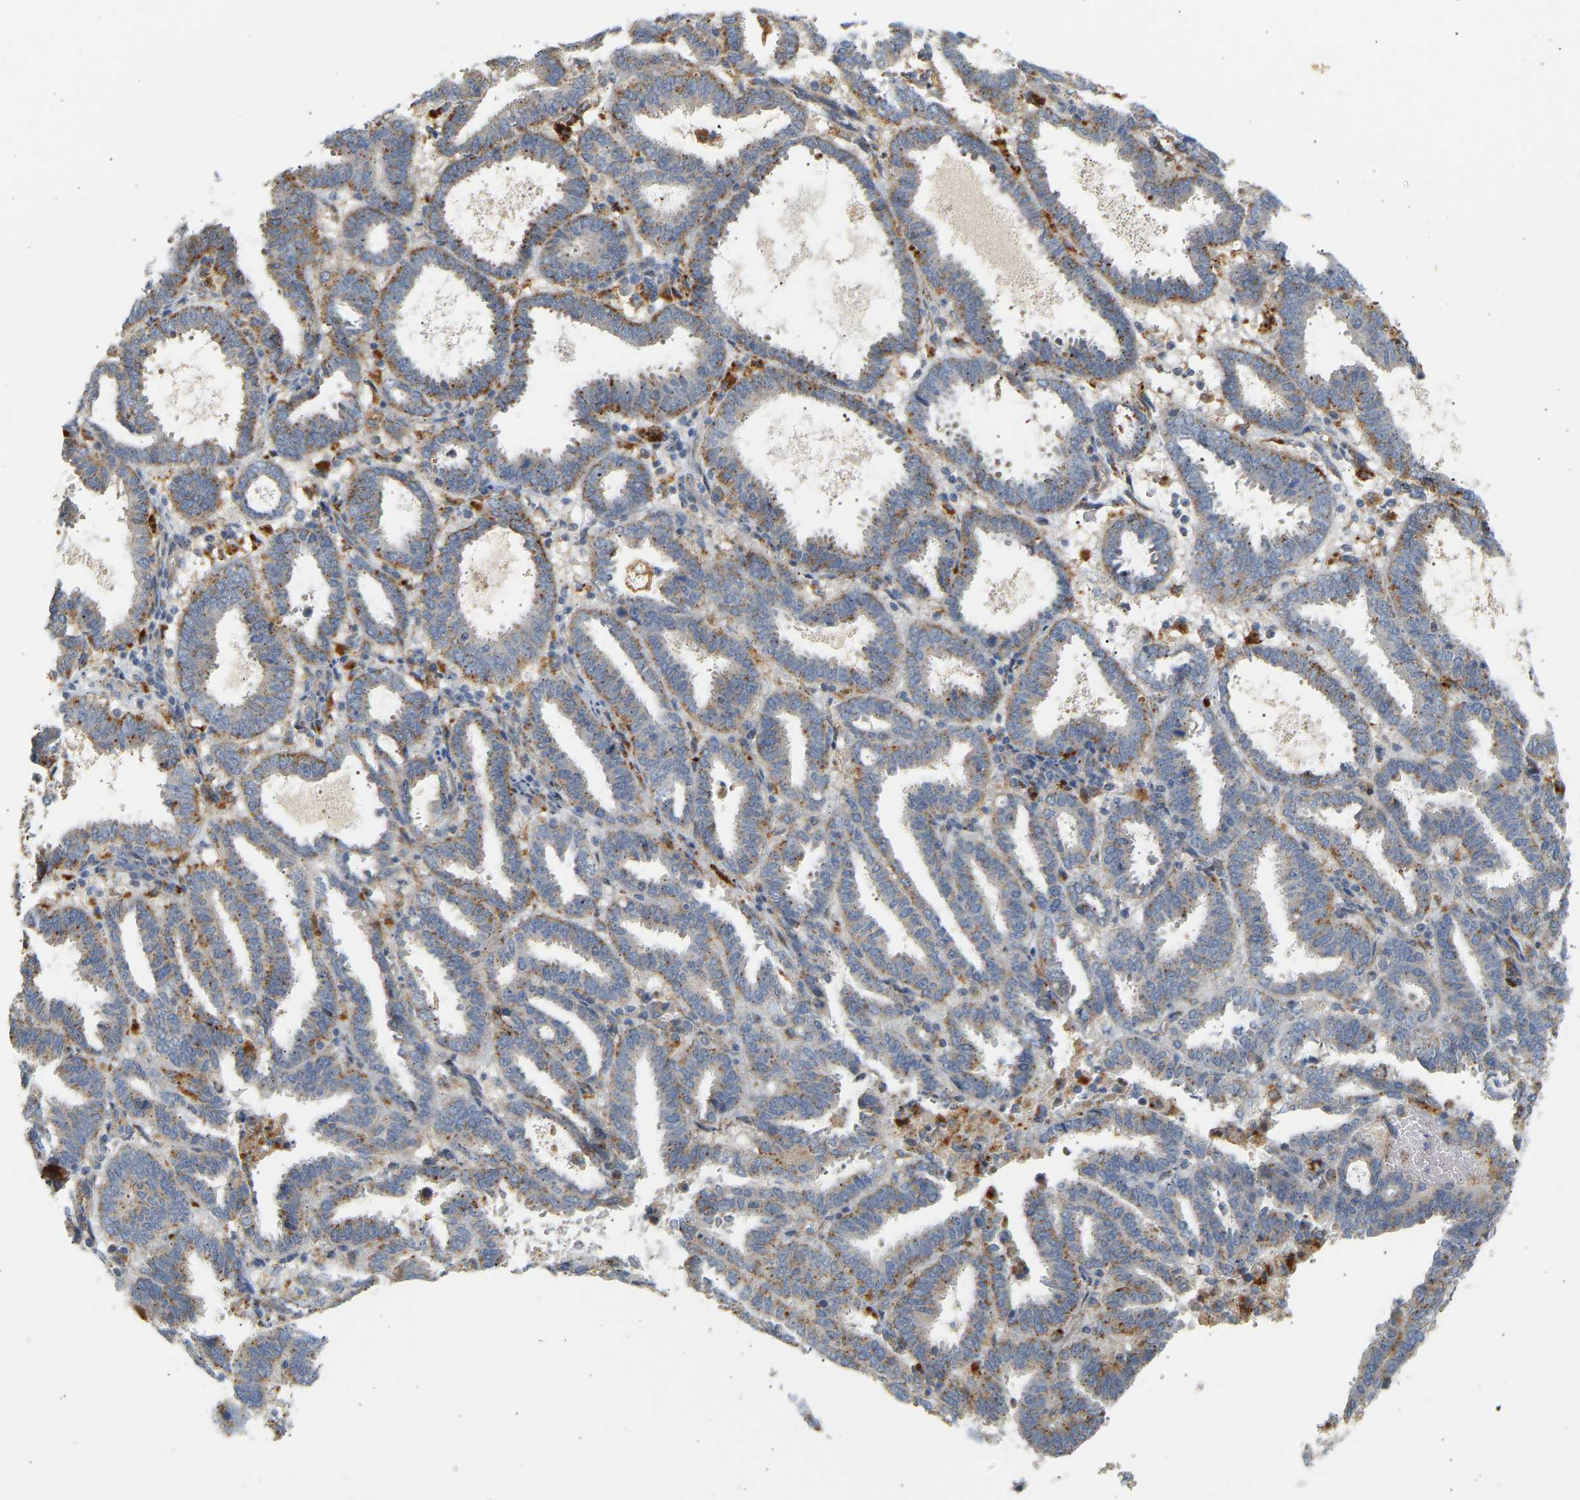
{"staining": {"intensity": "moderate", "quantity": ">75%", "location": "cytoplasmic/membranous"}, "tissue": "endometrial cancer", "cell_type": "Tumor cells", "image_type": "cancer", "snomed": [{"axis": "morphology", "description": "Adenocarcinoma, NOS"}, {"axis": "topography", "description": "Uterus"}], "caption": "Protein positivity by immunohistochemistry shows moderate cytoplasmic/membranous positivity in approximately >75% of tumor cells in endometrial cancer (adenocarcinoma). The staining was performed using DAB to visualize the protein expression in brown, while the nuclei were stained in blue with hematoxylin (Magnification: 20x).", "gene": "ENTHD1", "patient": {"sex": "female", "age": 83}}